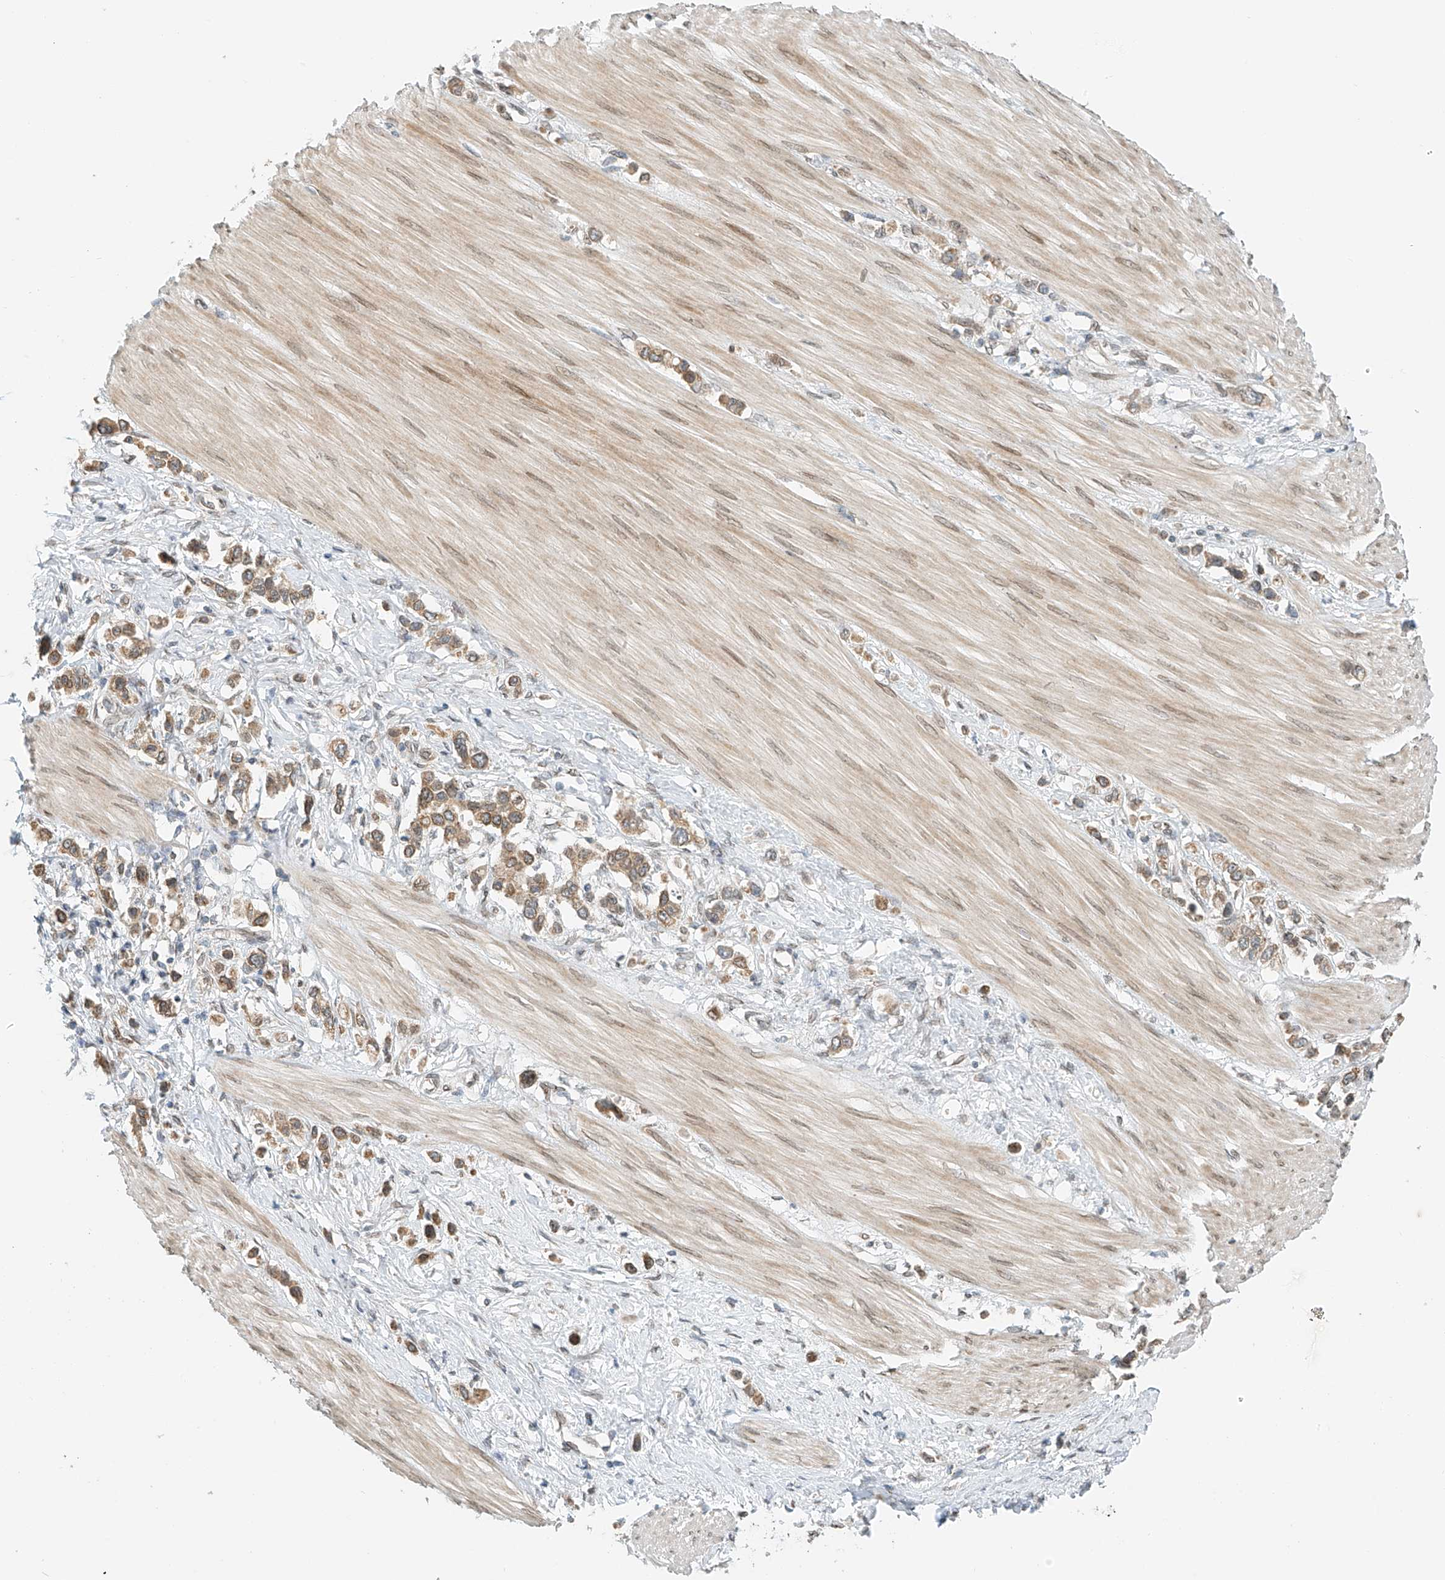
{"staining": {"intensity": "weak", "quantity": ">75%", "location": "cytoplasmic/membranous"}, "tissue": "stomach cancer", "cell_type": "Tumor cells", "image_type": "cancer", "snomed": [{"axis": "morphology", "description": "Adenocarcinoma, NOS"}, {"axis": "topography", "description": "Stomach"}], "caption": "Stomach cancer tissue reveals weak cytoplasmic/membranous staining in approximately >75% of tumor cells (brown staining indicates protein expression, while blue staining denotes nuclei).", "gene": "STARD9", "patient": {"sex": "female", "age": 65}}